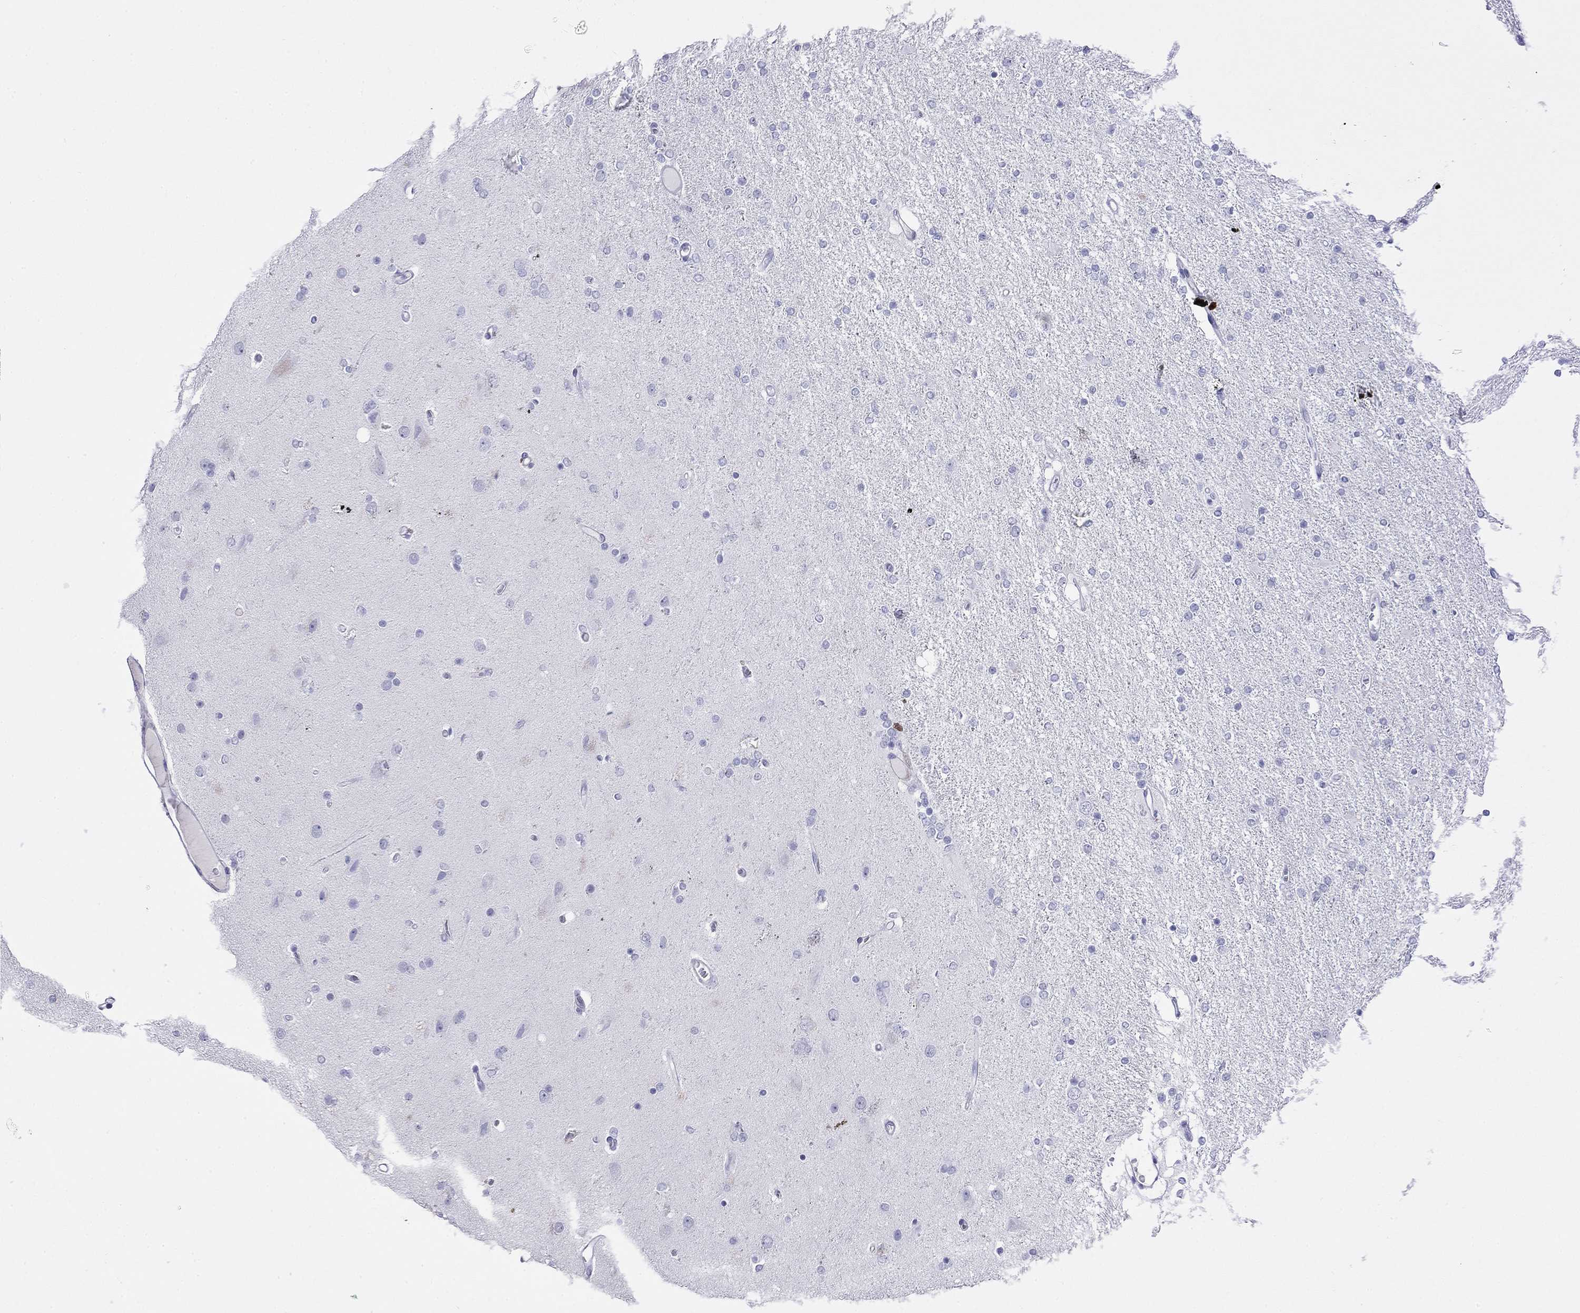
{"staining": {"intensity": "negative", "quantity": "none", "location": "none"}, "tissue": "glioma", "cell_type": "Tumor cells", "image_type": "cancer", "snomed": [{"axis": "morphology", "description": "Glioma, malignant, High grade"}, {"axis": "topography", "description": "Cerebral cortex"}], "caption": "The photomicrograph demonstrates no significant expression in tumor cells of glioma. (Stains: DAB IHC with hematoxylin counter stain, Microscopy: brightfield microscopy at high magnification).", "gene": "MYMX", "patient": {"sex": "male", "age": 70}}